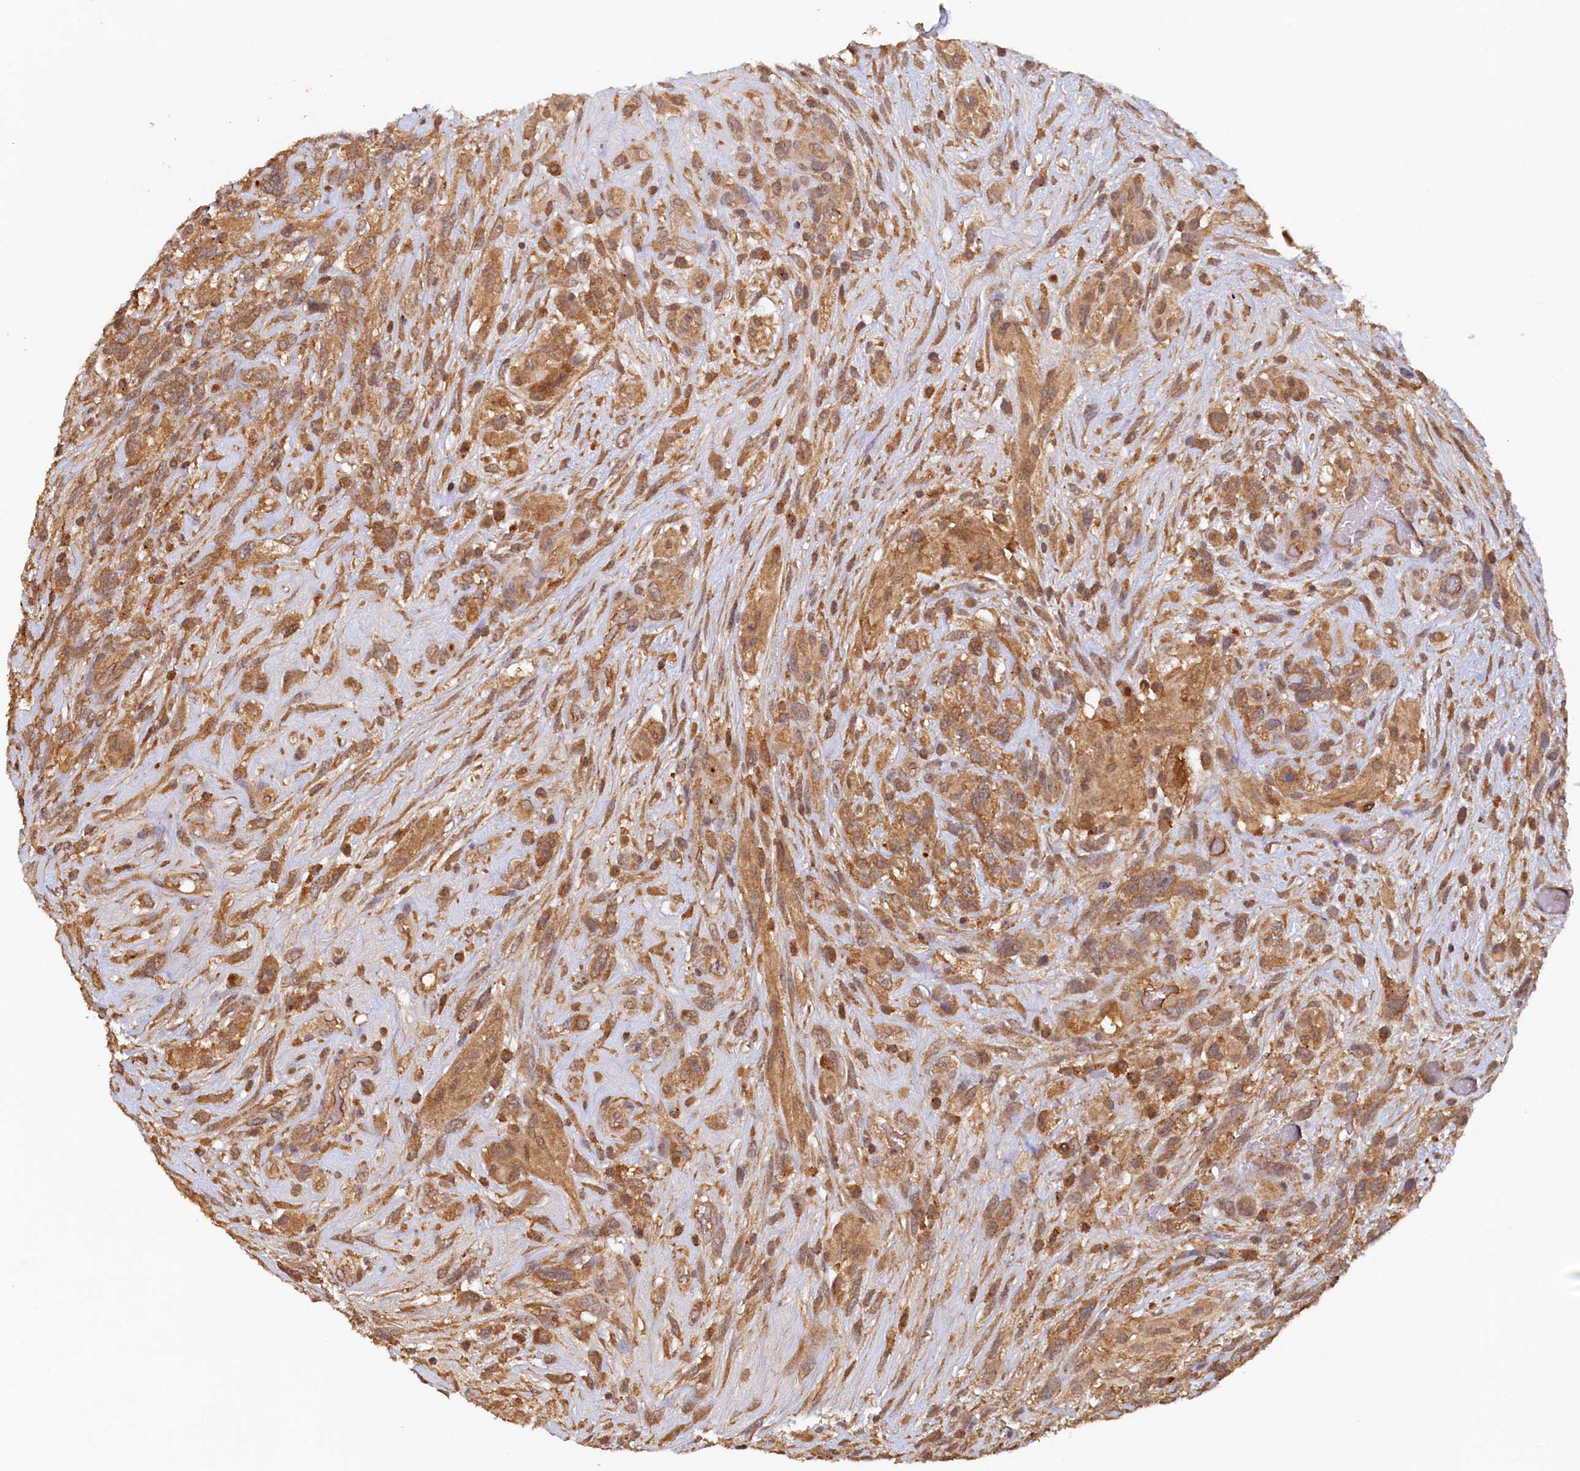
{"staining": {"intensity": "moderate", "quantity": ">75%", "location": "cytoplasmic/membranous"}, "tissue": "glioma", "cell_type": "Tumor cells", "image_type": "cancer", "snomed": [{"axis": "morphology", "description": "Glioma, malignant, High grade"}, {"axis": "topography", "description": "Brain"}], "caption": "Glioma tissue displays moderate cytoplasmic/membranous positivity in approximately >75% of tumor cells, visualized by immunohistochemistry. The staining is performed using DAB (3,3'-diaminobenzidine) brown chromogen to label protein expression. The nuclei are counter-stained blue using hematoxylin.", "gene": "UBL7", "patient": {"sex": "male", "age": 61}}